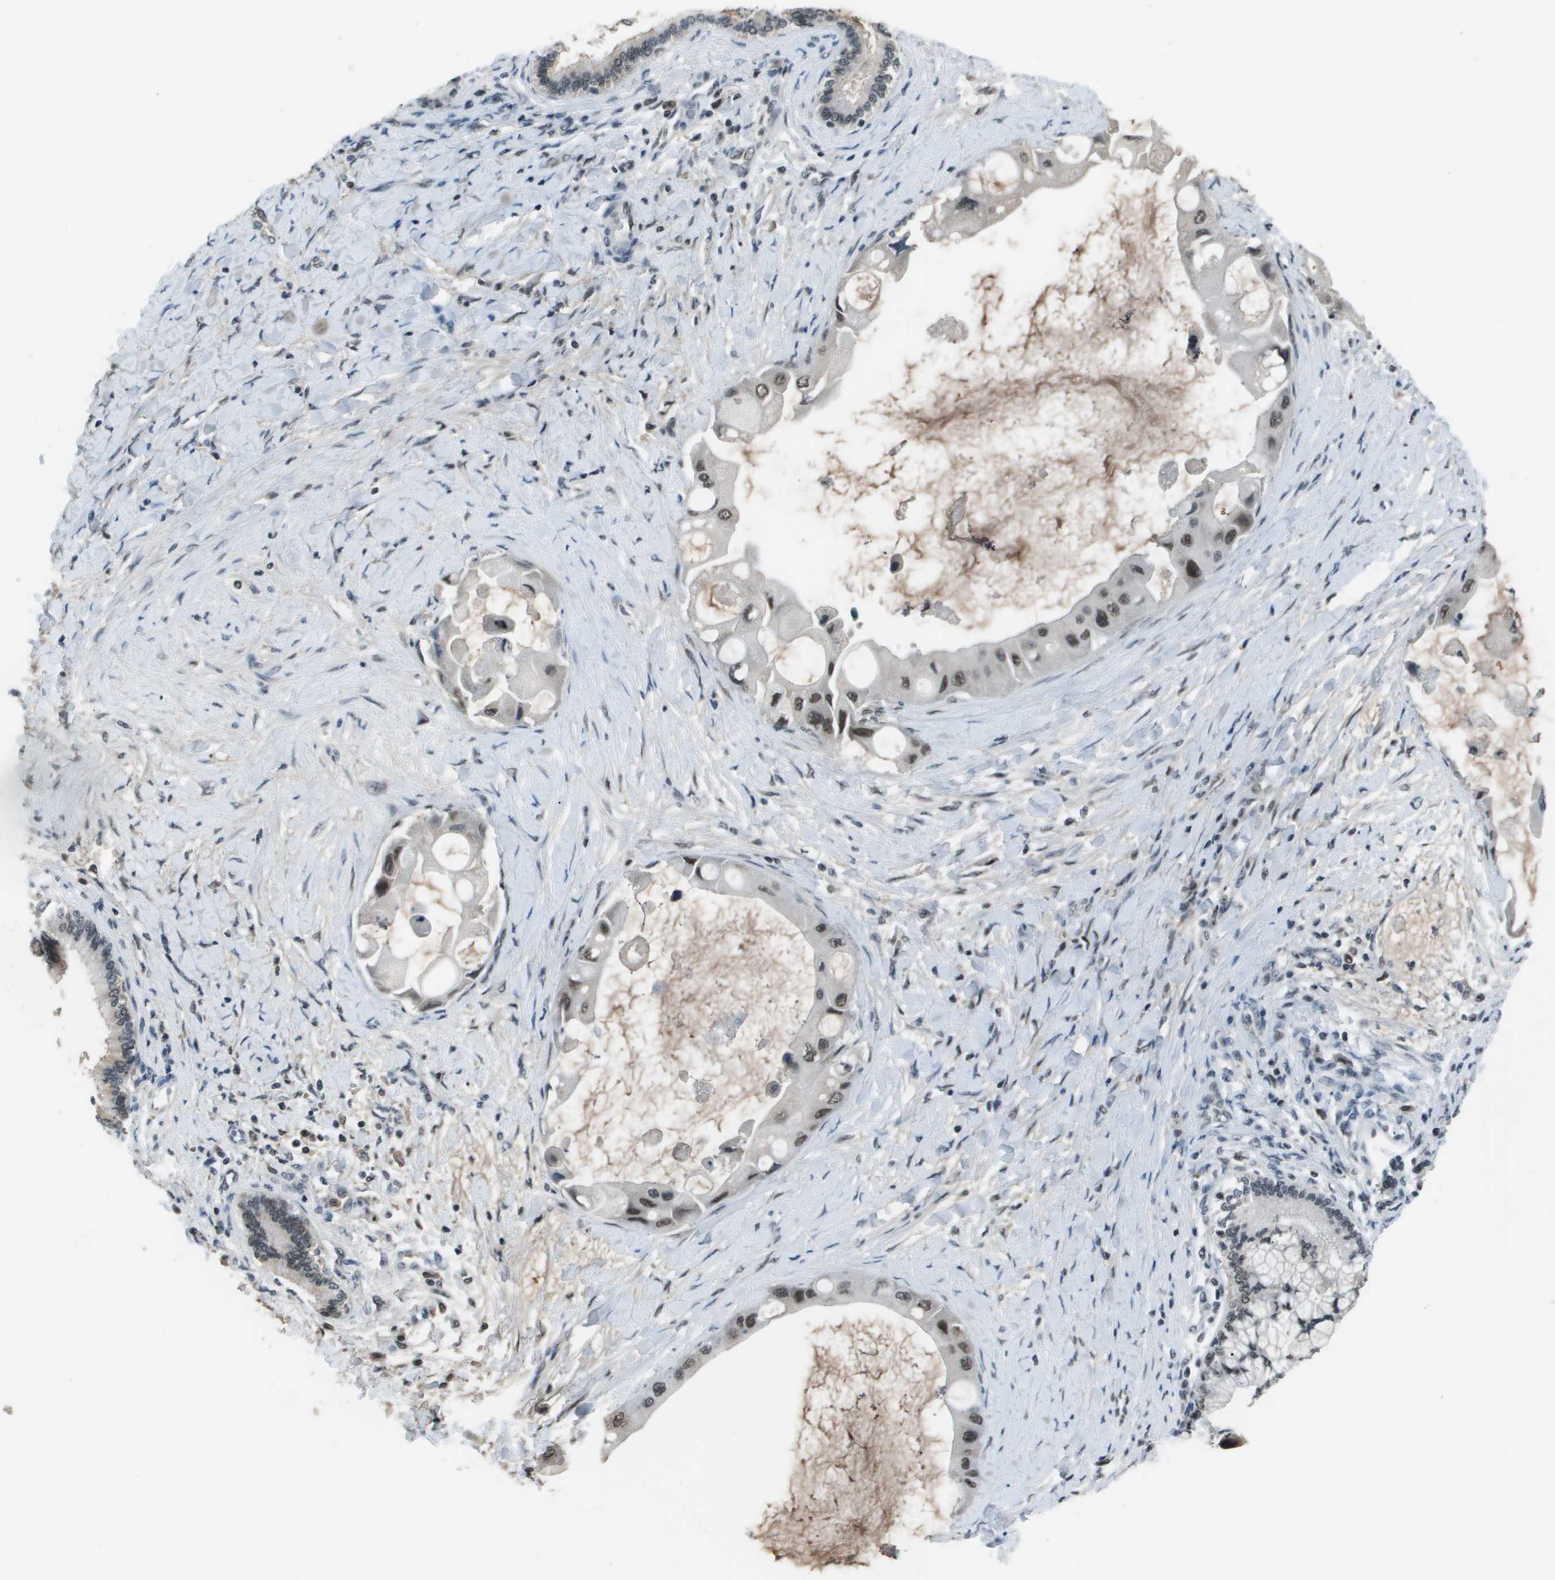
{"staining": {"intensity": "moderate", "quantity": "25%-75%", "location": "nuclear"}, "tissue": "liver cancer", "cell_type": "Tumor cells", "image_type": "cancer", "snomed": [{"axis": "morphology", "description": "Normal tissue, NOS"}, {"axis": "morphology", "description": "Cholangiocarcinoma"}, {"axis": "topography", "description": "Liver"}, {"axis": "topography", "description": "Peripheral nerve tissue"}], "caption": "A medium amount of moderate nuclear staining is seen in approximately 25%-75% of tumor cells in cholangiocarcinoma (liver) tissue. (Stains: DAB in brown, nuclei in blue, Microscopy: brightfield microscopy at high magnification).", "gene": "THRAP3", "patient": {"sex": "male", "age": 50}}